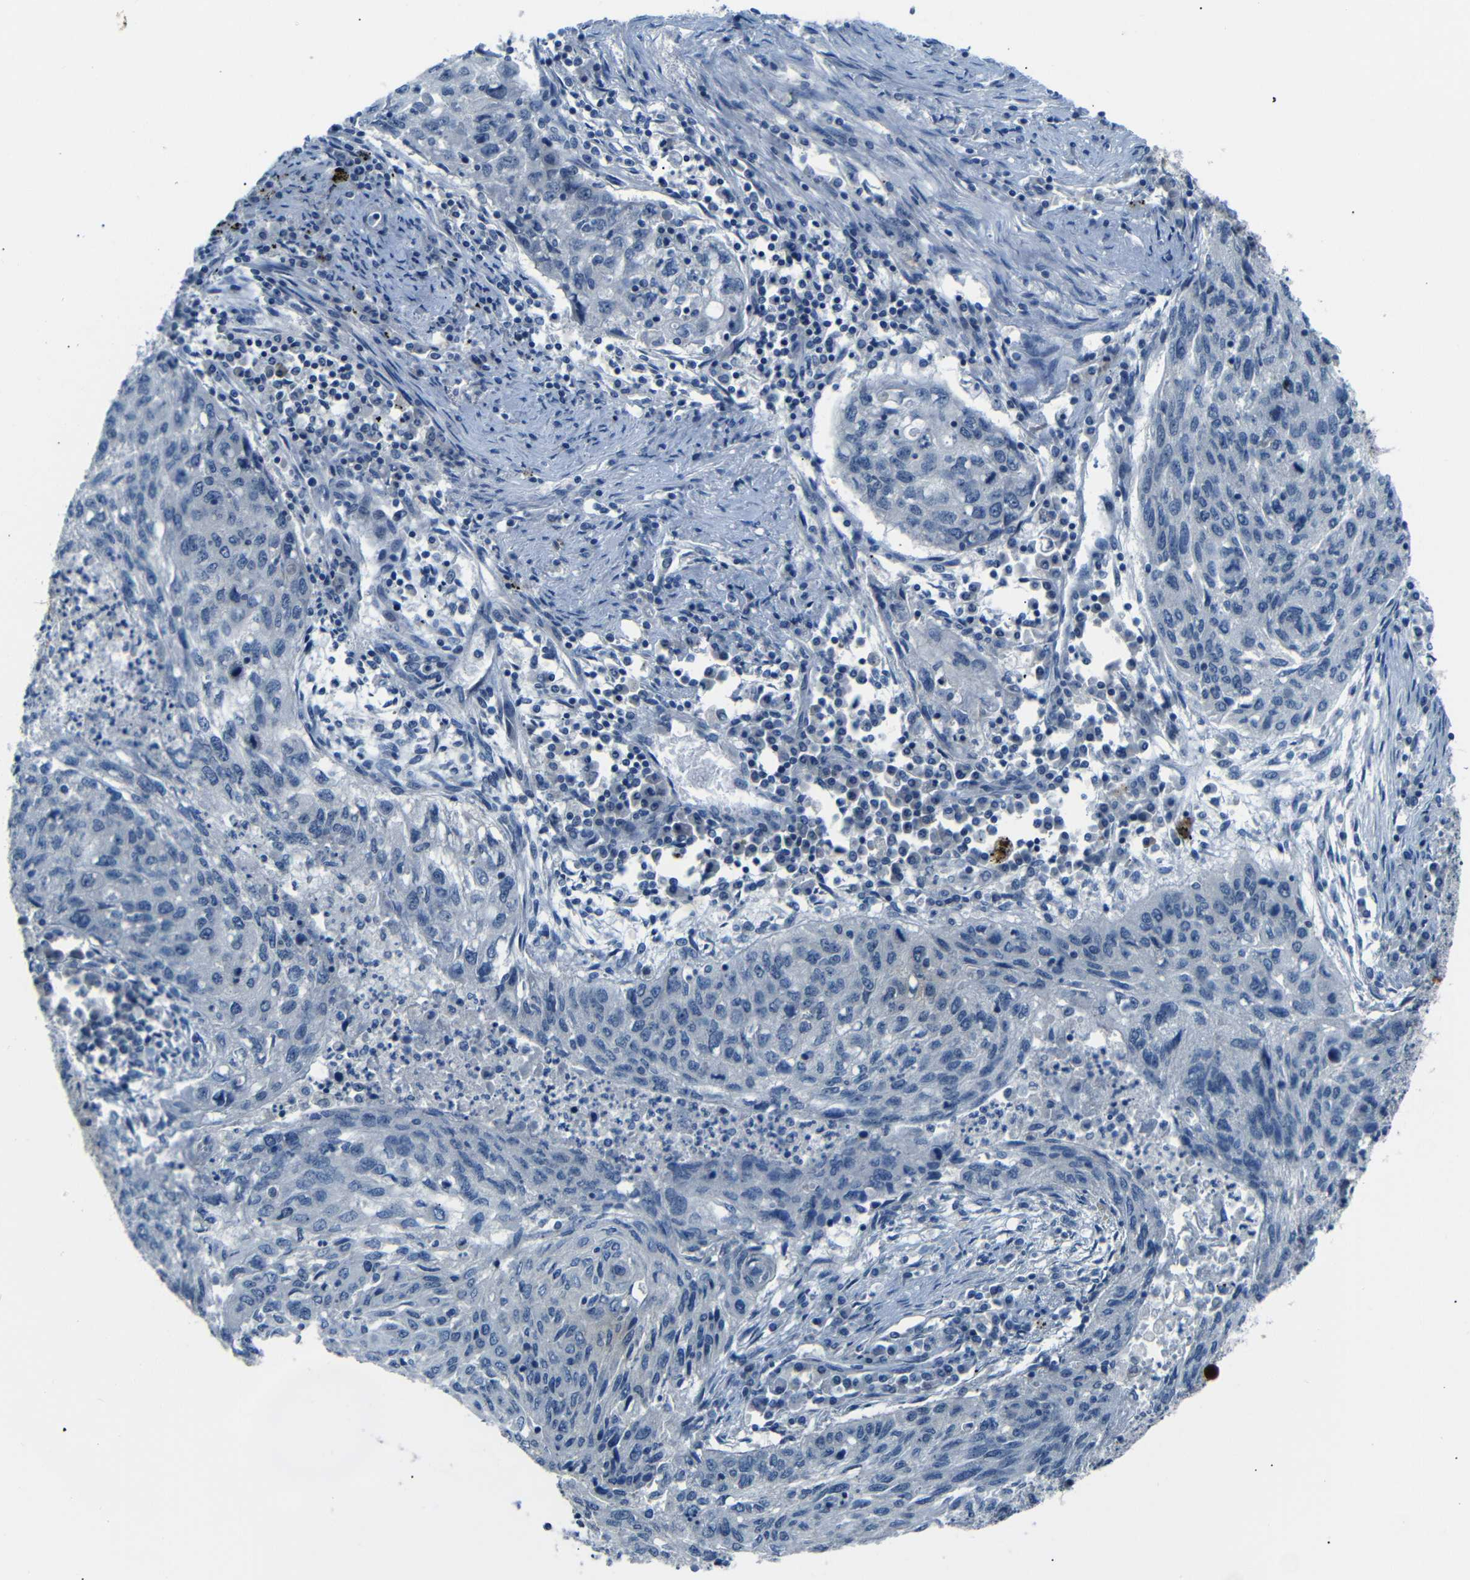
{"staining": {"intensity": "negative", "quantity": "none", "location": "none"}, "tissue": "lung cancer", "cell_type": "Tumor cells", "image_type": "cancer", "snomed": [{"axis": "morphology", "description": "Squamous cell carcinoma, NOS"}, {"axis": "topography", "description": "Lung"}], "caption": "Immunohistochemistry of lung cancer (squamous cell carcinoma) exhibits no positivity in tumor cells. Nuclei are stained in blue.", "gene": "ANK3", "patient": {"sex": "female", "age": 63}}